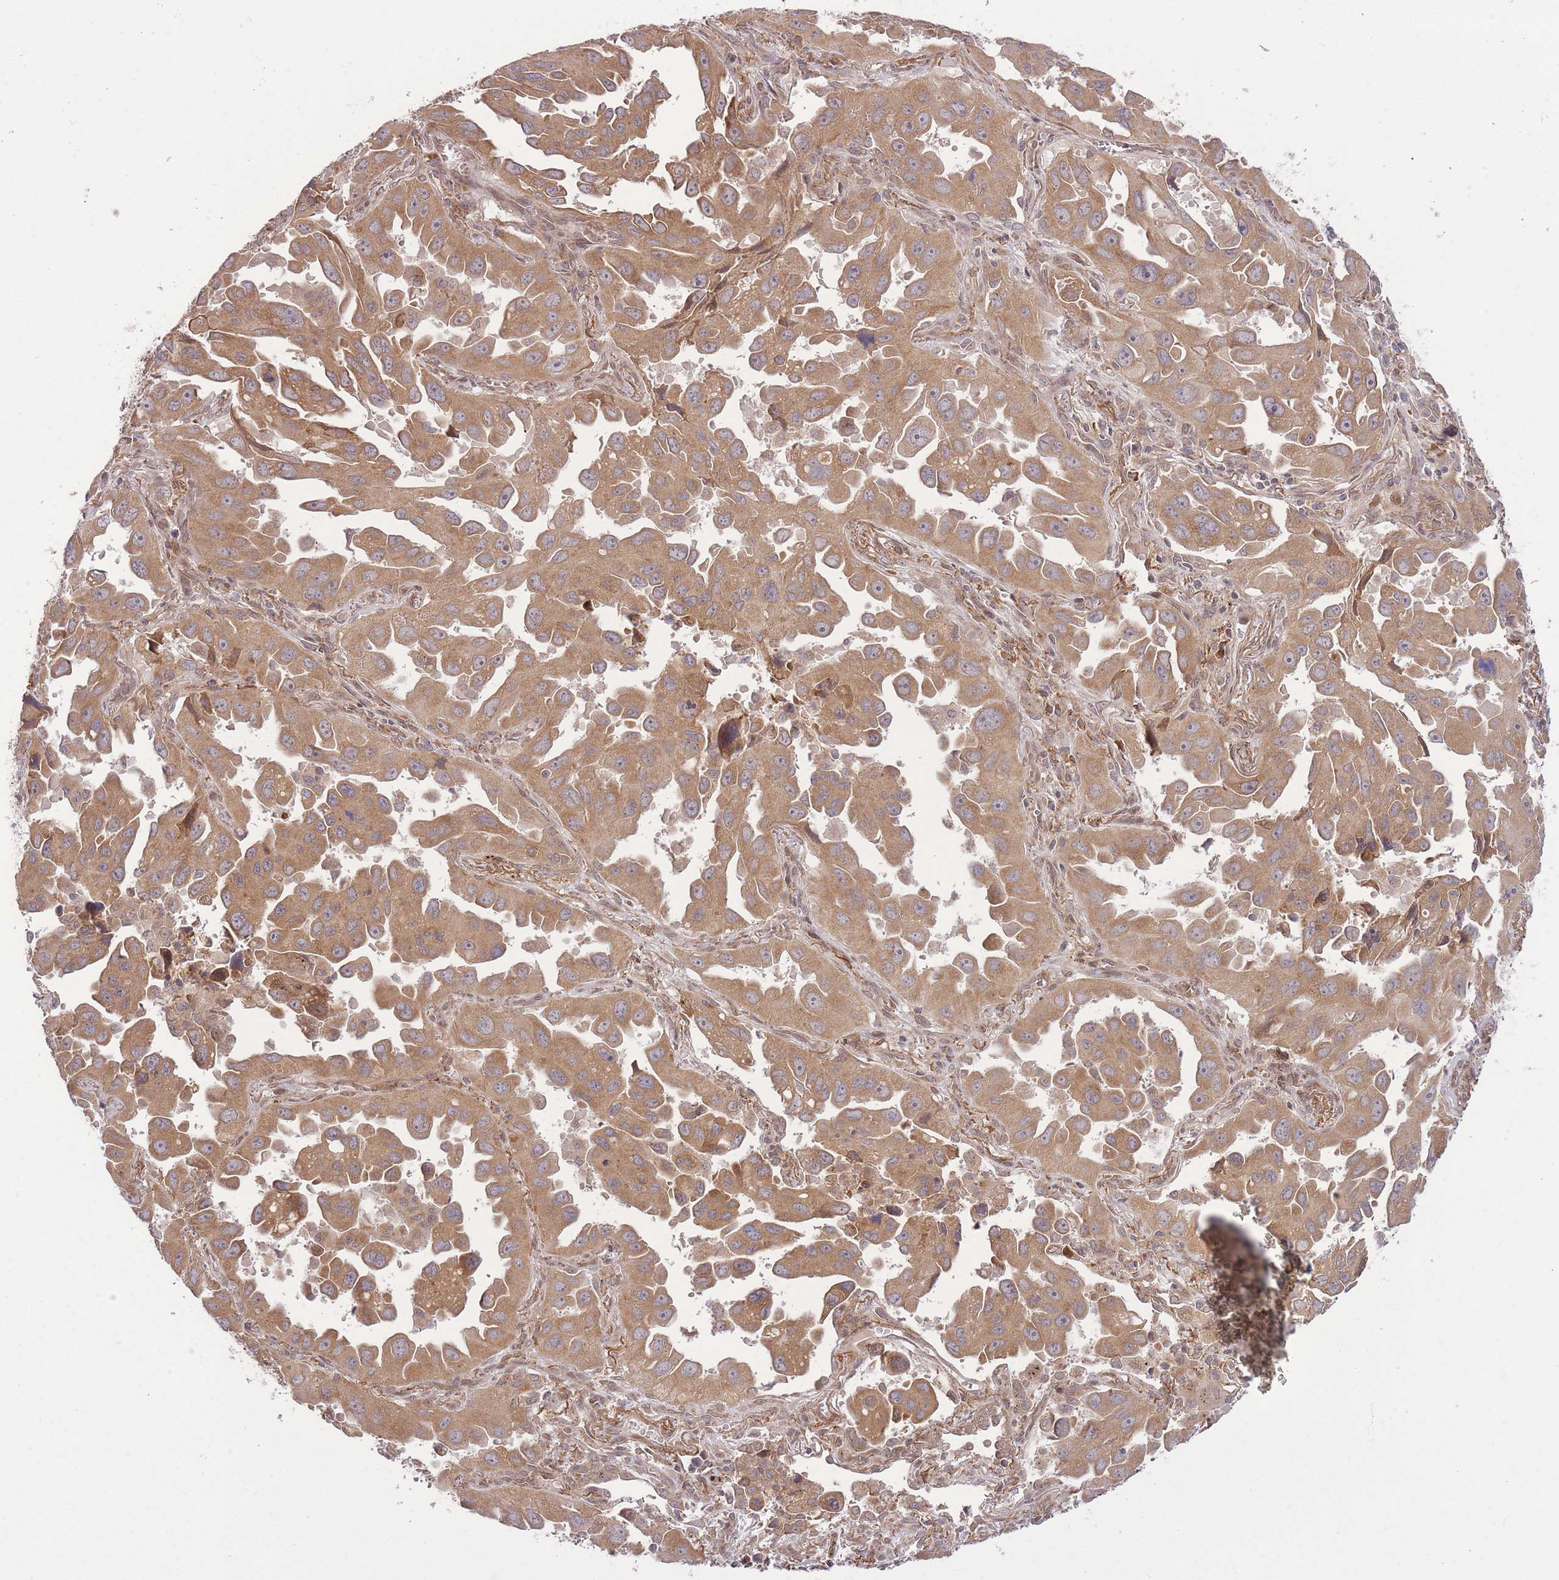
{"staining": {"intensity": "moderate", "quantity": ">75%", "location": "cytoplasmic/membranous"}, "tissue": "lung cancer", "cell_type": "Tumor cells", "image_type": "cancer", "snomed": [{"axis": "morphology", "description": "Adenocarcinoma, NOS"}, {"axis": "topography", "description": "Lung"}], "caption": "Adenocarcinoma (lung) tissue exhibits moderate cytoplasmic/membranous staining in approximately >75% of tumor cells, visualized by immunohistochemistry. The staining is performed using DAB brown chromogen to label protein expression. The nuclei are counter-stained blue using hematoxylin.", "gene": "ZNF391", "patient": {"sex": "male", "age": 66}}